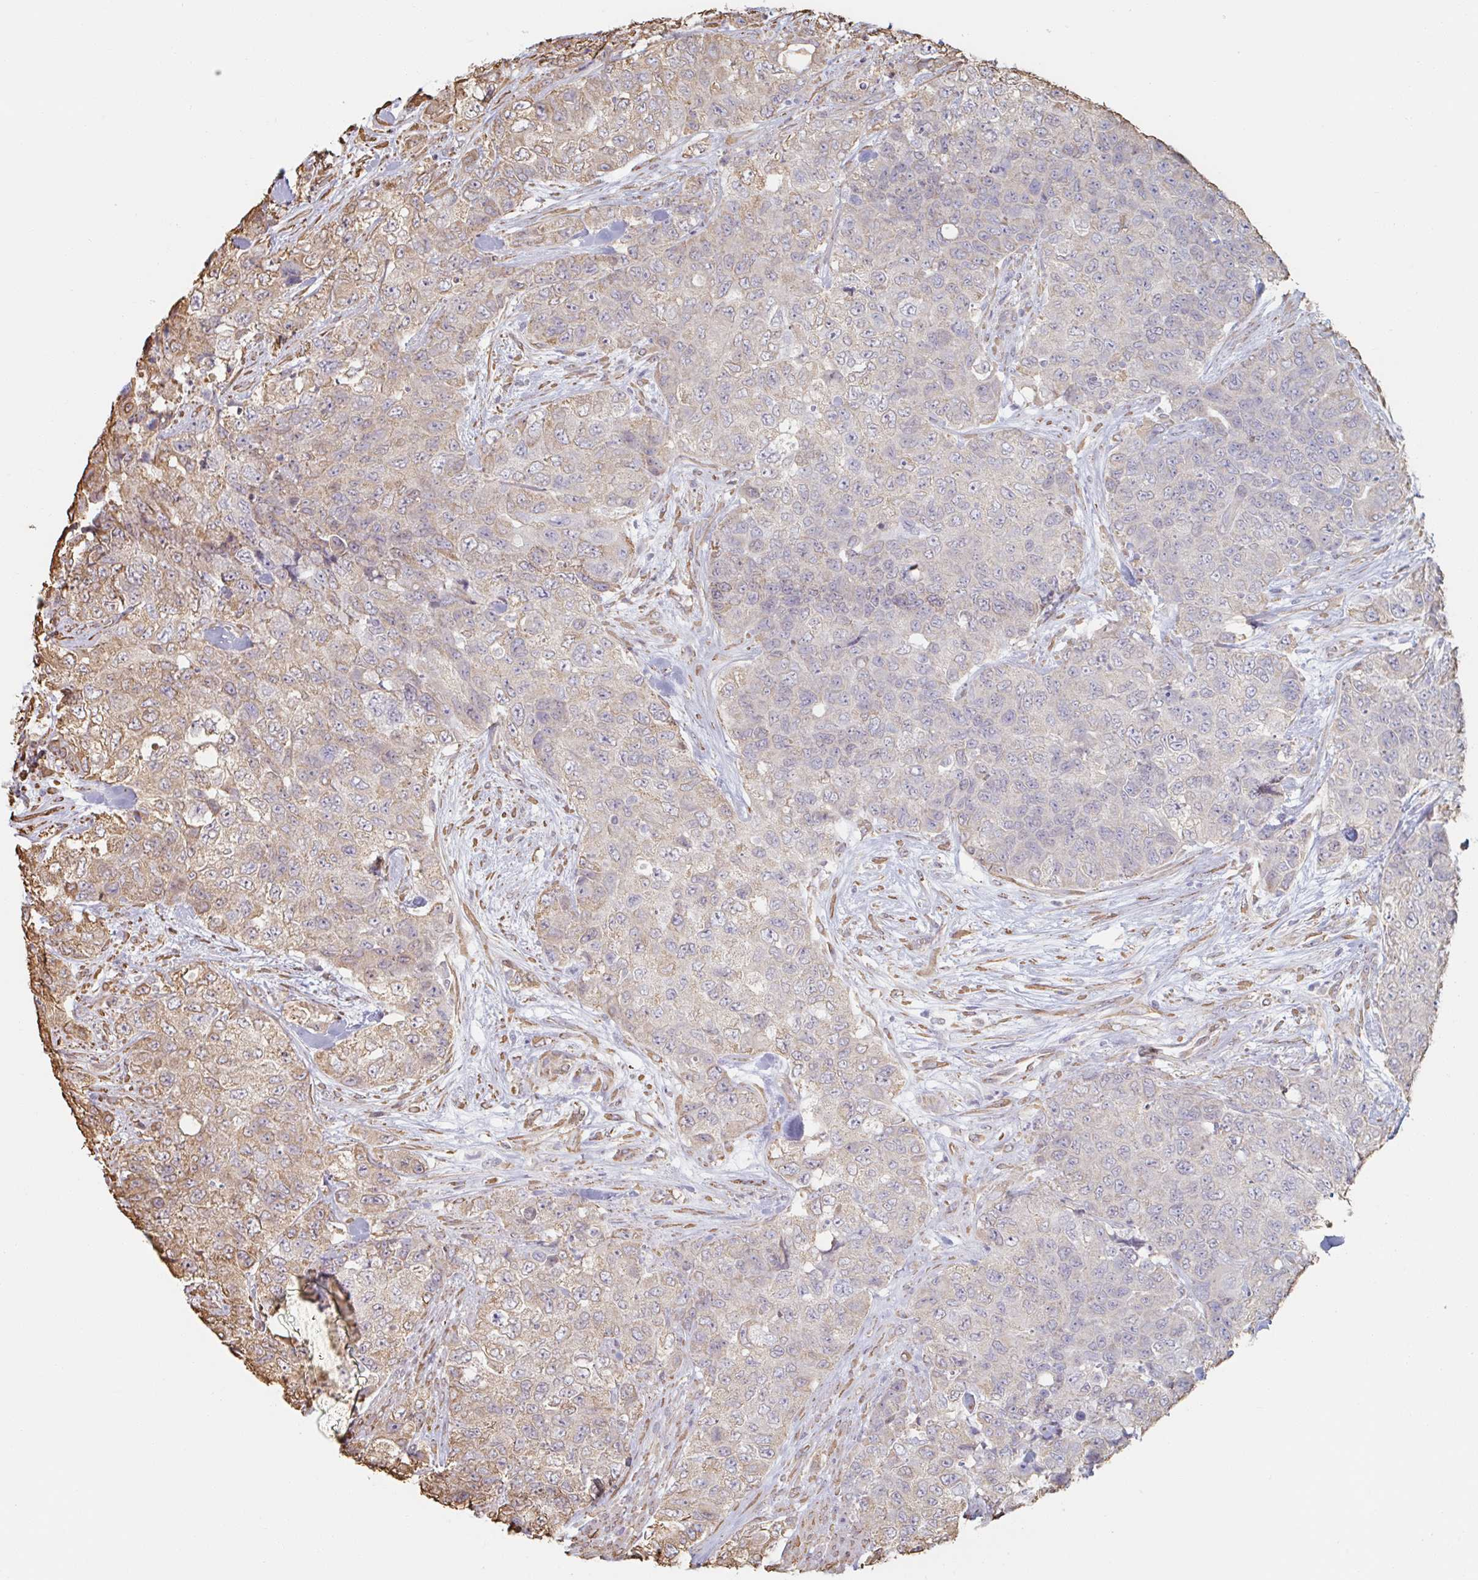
{"staining": {"intensity": "moderate", "quantity": "25%-75%", "location": "cytoplasmic/membranous"}, "tissue": "urothelial cancer", "cell_type": "Tumor cells", "image_type": "cancer", "snomed": [{"axis": "morphology", "description": "Urothelial carcinoma, High grade"}, {"axis": "topography", "description": "Urinary bladder"}], "caption": "DAB immunohistochemical staining of human urothelial carcinoma (high-grade) reveals moderate cytoplasmic/membranous protein staining in about 25%-75% of tumor cells. Nuclei are stained in blue.", "gene": "RAB5IF", "patient": {"sex": "female", "age": 78}}